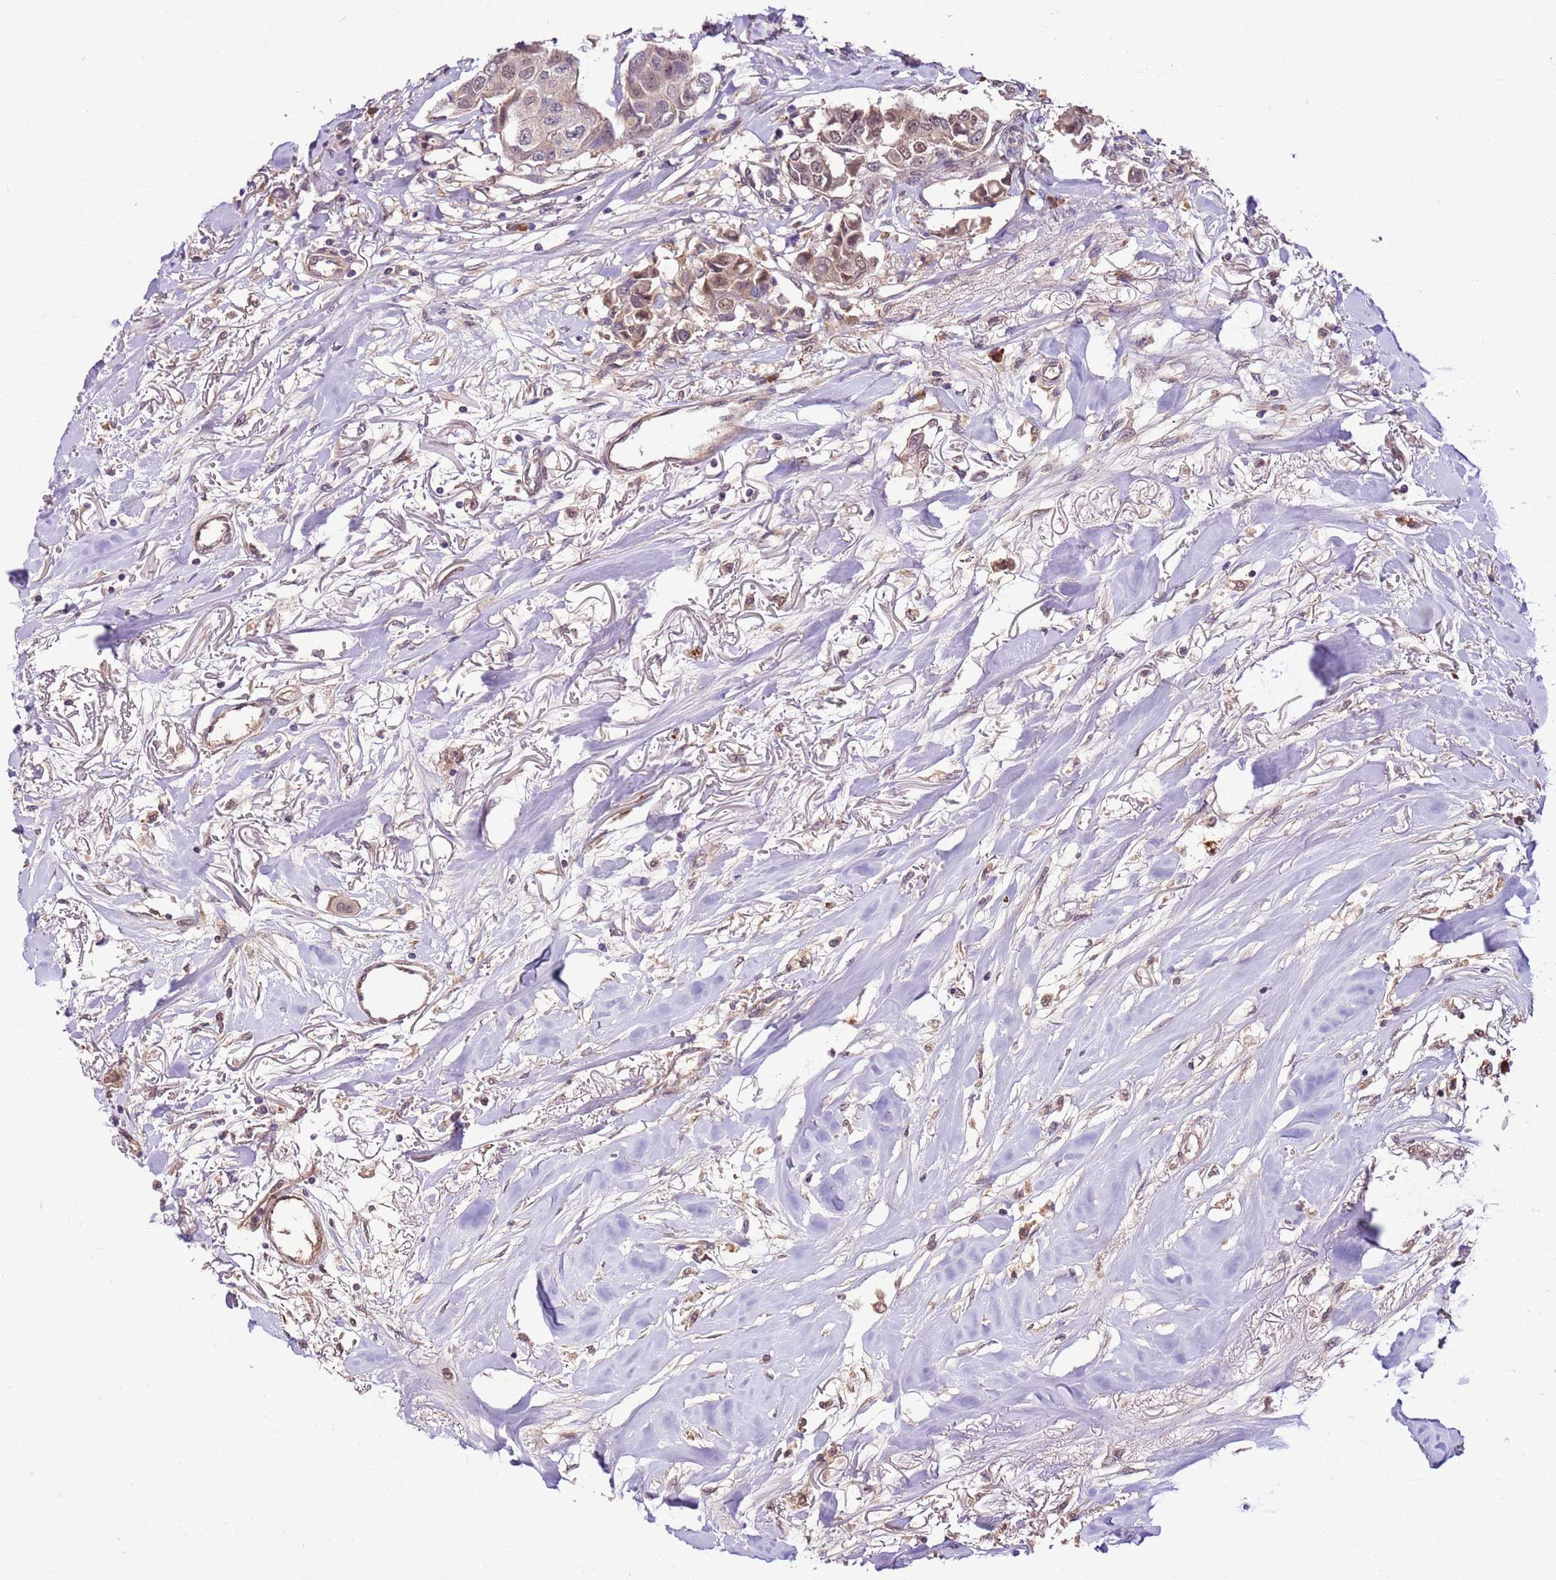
{"staining": {"intensity": "weak", "quantity": "<25%", "location": "cytoplasmic/membranous,nuclear"}, "tissue": "breast cancer", "cell_type": "Tumor cells", "image_type": "cancer", "snomed": [{"axis": "morphology", "description": "Duct carcinoma"}, {"axis": "topography", "description": "Breast"}], "caption": "A high-resolution image shows immunohistochemistry (IHC) staining of breast cancer (infiltrating ductal carcinoma), which exhibits no significant staining in tumor cells.", "gene": "BBS5", "patient": {"sex": "female", "age": 80}}